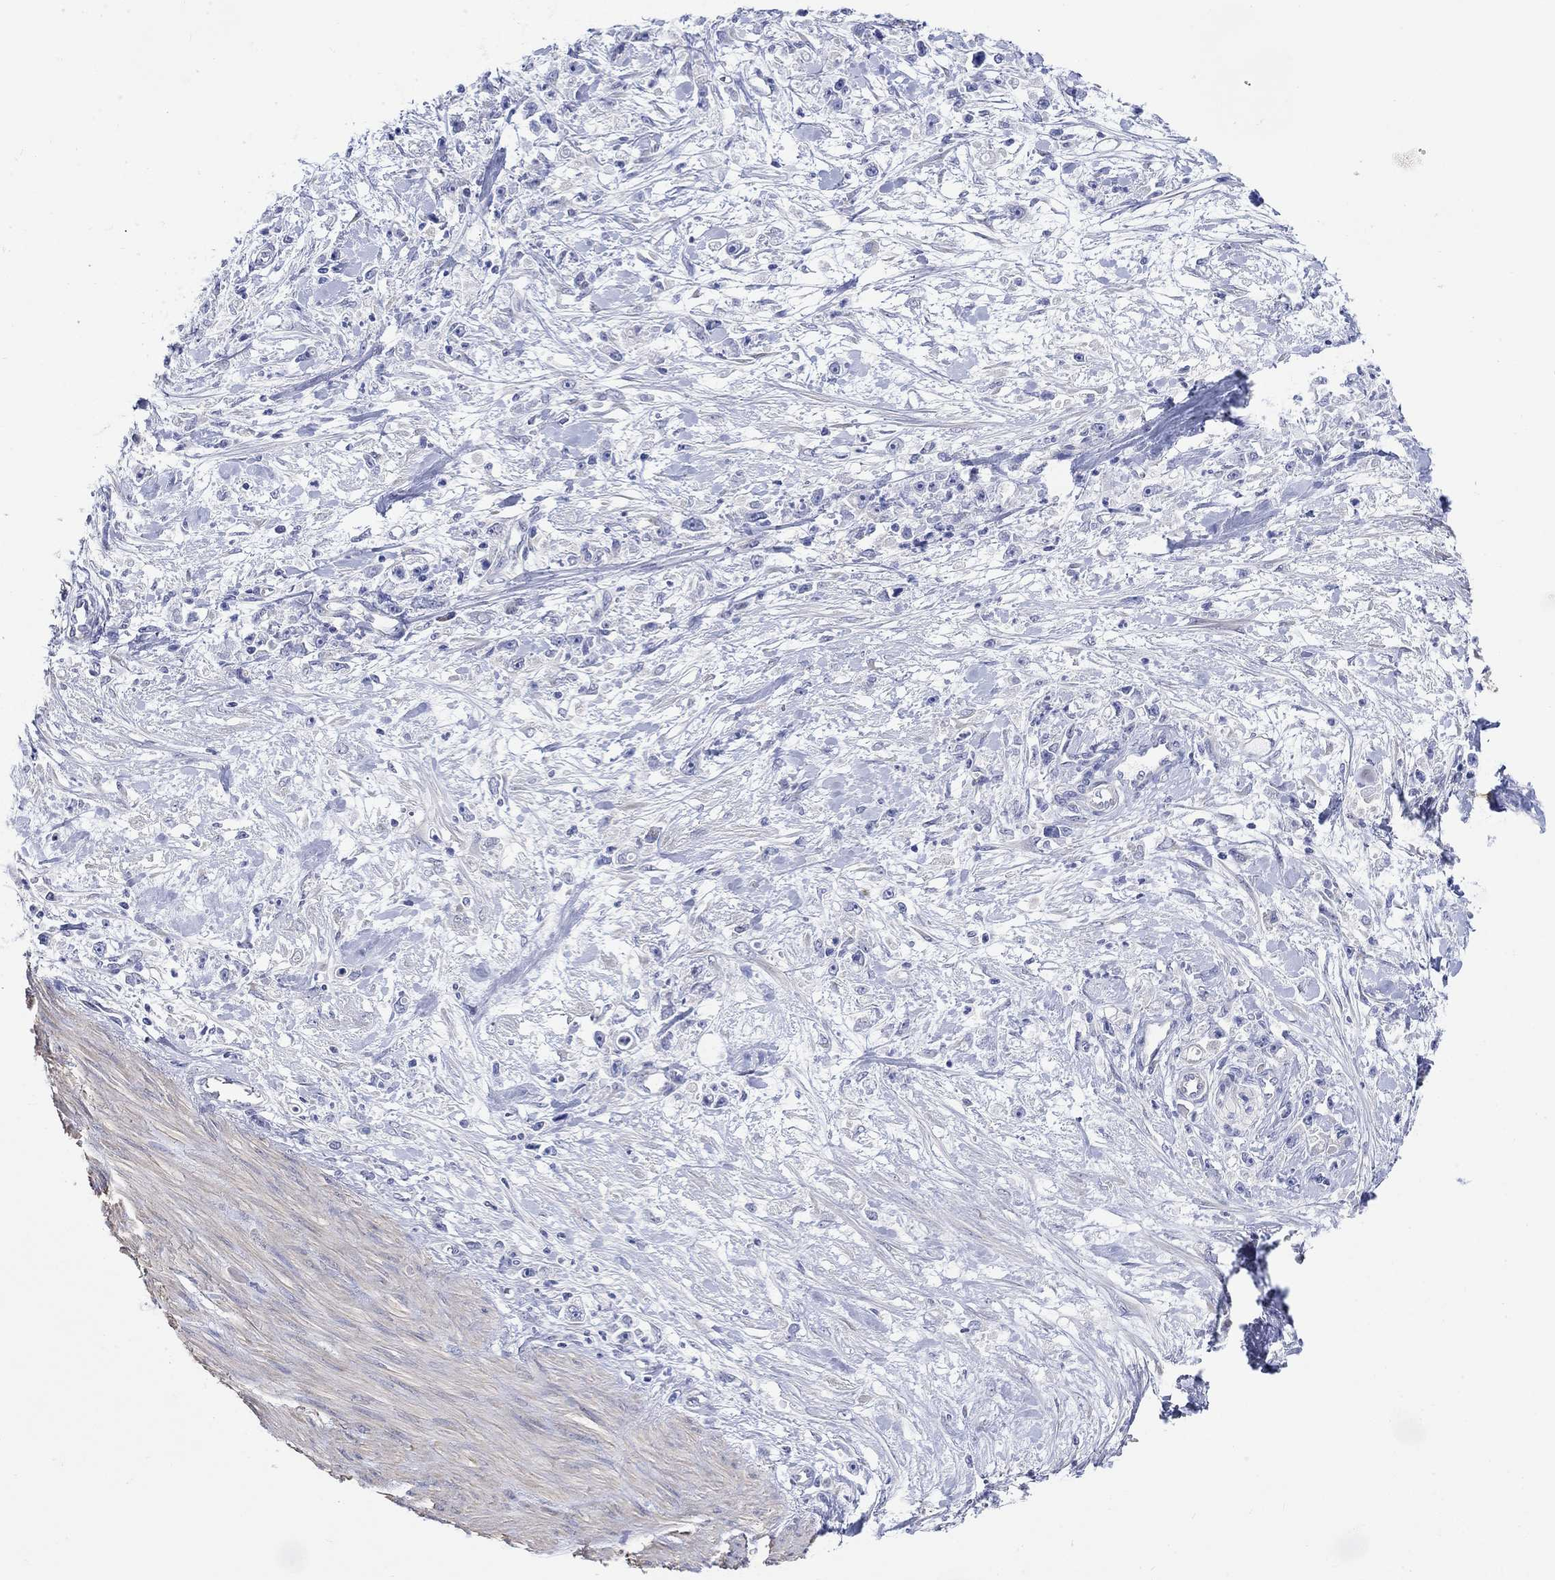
{"staining": {"intensity": "negative", "quantity": "none", "location": "none"}, "tissue": "stomach cancer", "cell_type": "Tumor cells", "image_type": "cancer", "snomed": [{"axis": "morphology", "description": "Adenocarcinoma, NOS"}, {"axis": "topography", "description": "Stomach"}], "caption": "Human adenocarcinoma (stomach) stained for a protein using immunohistochemistry shows no expression in tumor cells.", "gene": "KRT222", "patient": {"sex": "female", "age": 59}}